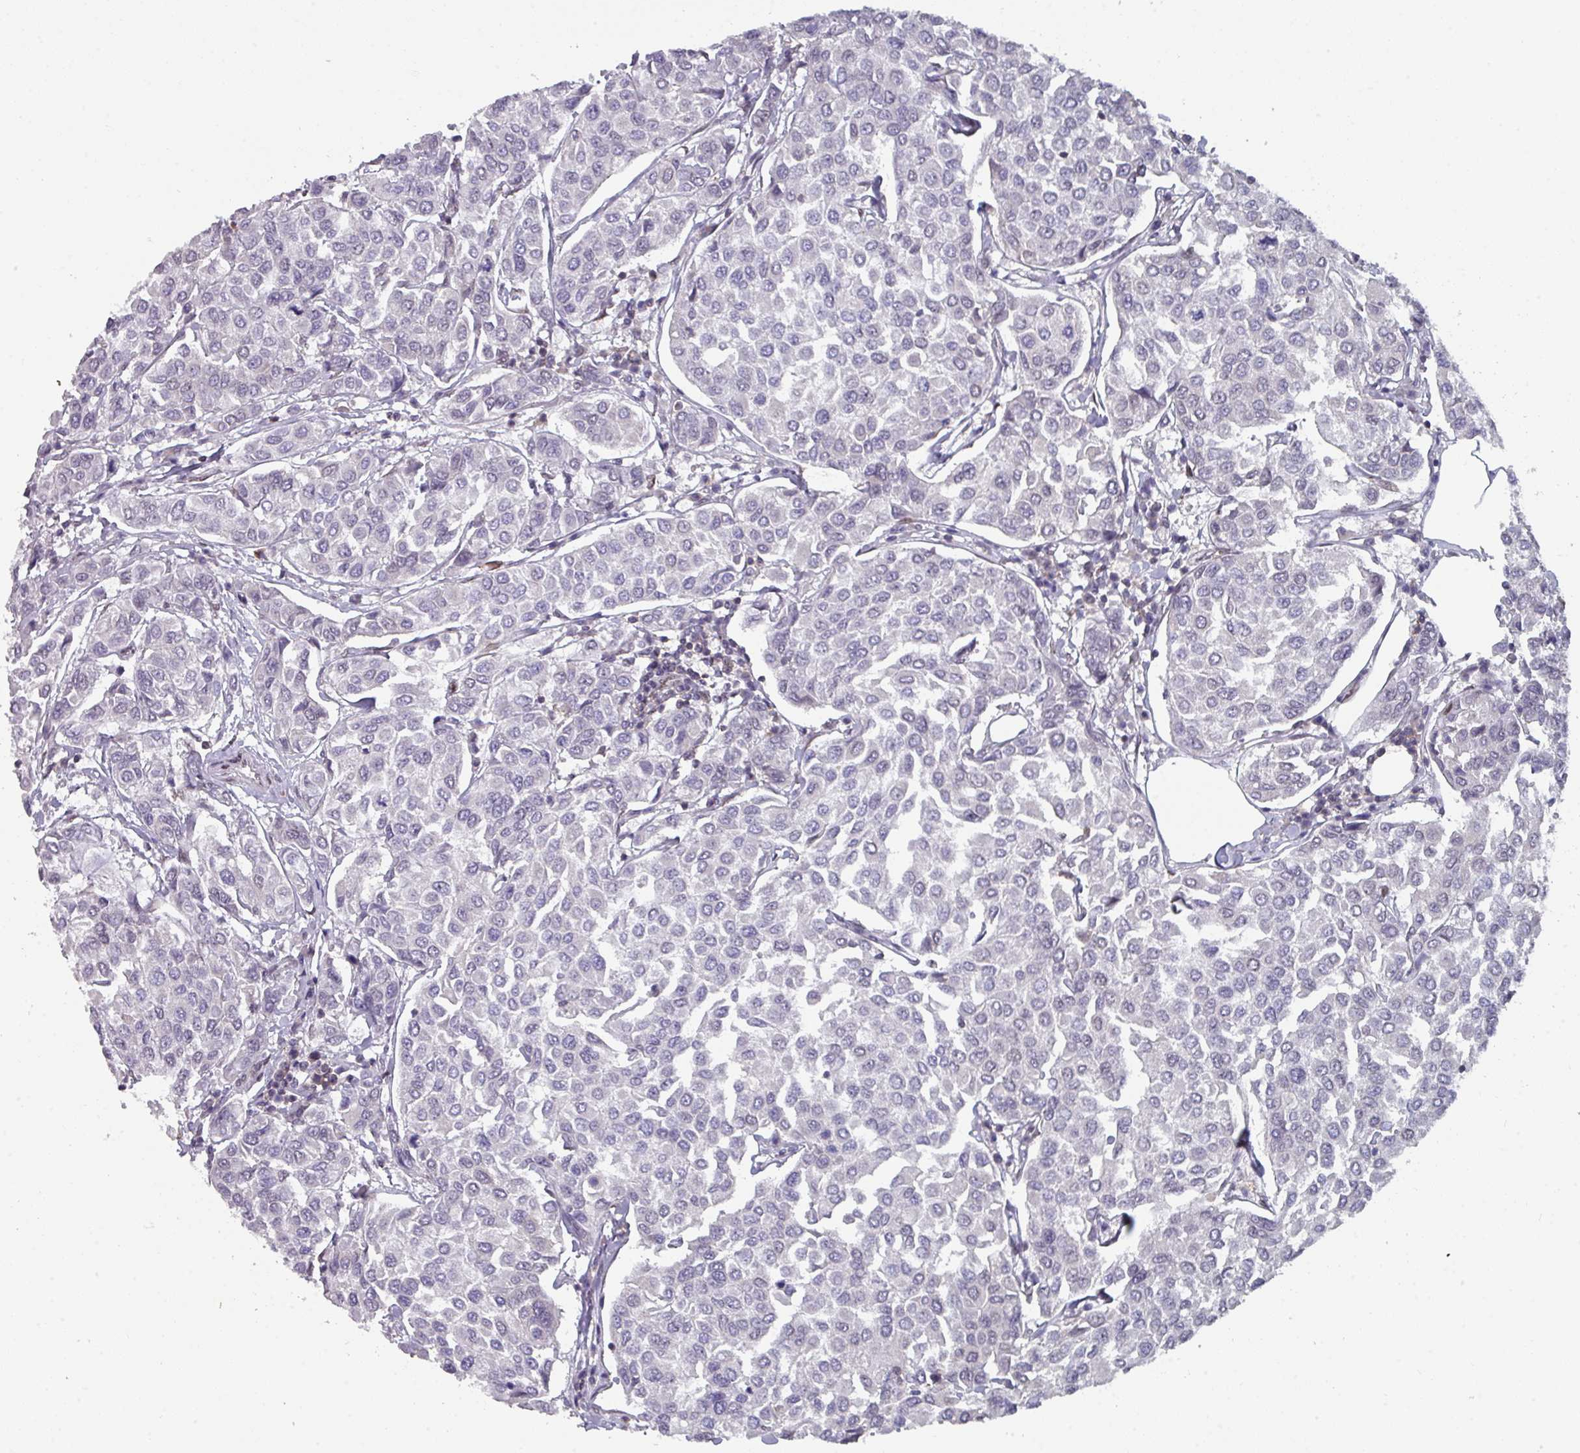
{"staining": {"intensity": "negative", "quantity": "none", "location": "none"}, "tissue": "breast cancer", "cell_type": "Tumor cells", "image_type": "cancer", "snomed": [{"axis": "morphology", "description": "Duct carcinoma"}, {"axis": "topography", "description": "Breast"}], "caption": "Breast intraductal carcinoma was stained to show a protein in brown. There is no significant staining in tumor cells.", "gene": "RASAL3", "patient": {"sex": "female", "age": 55}}